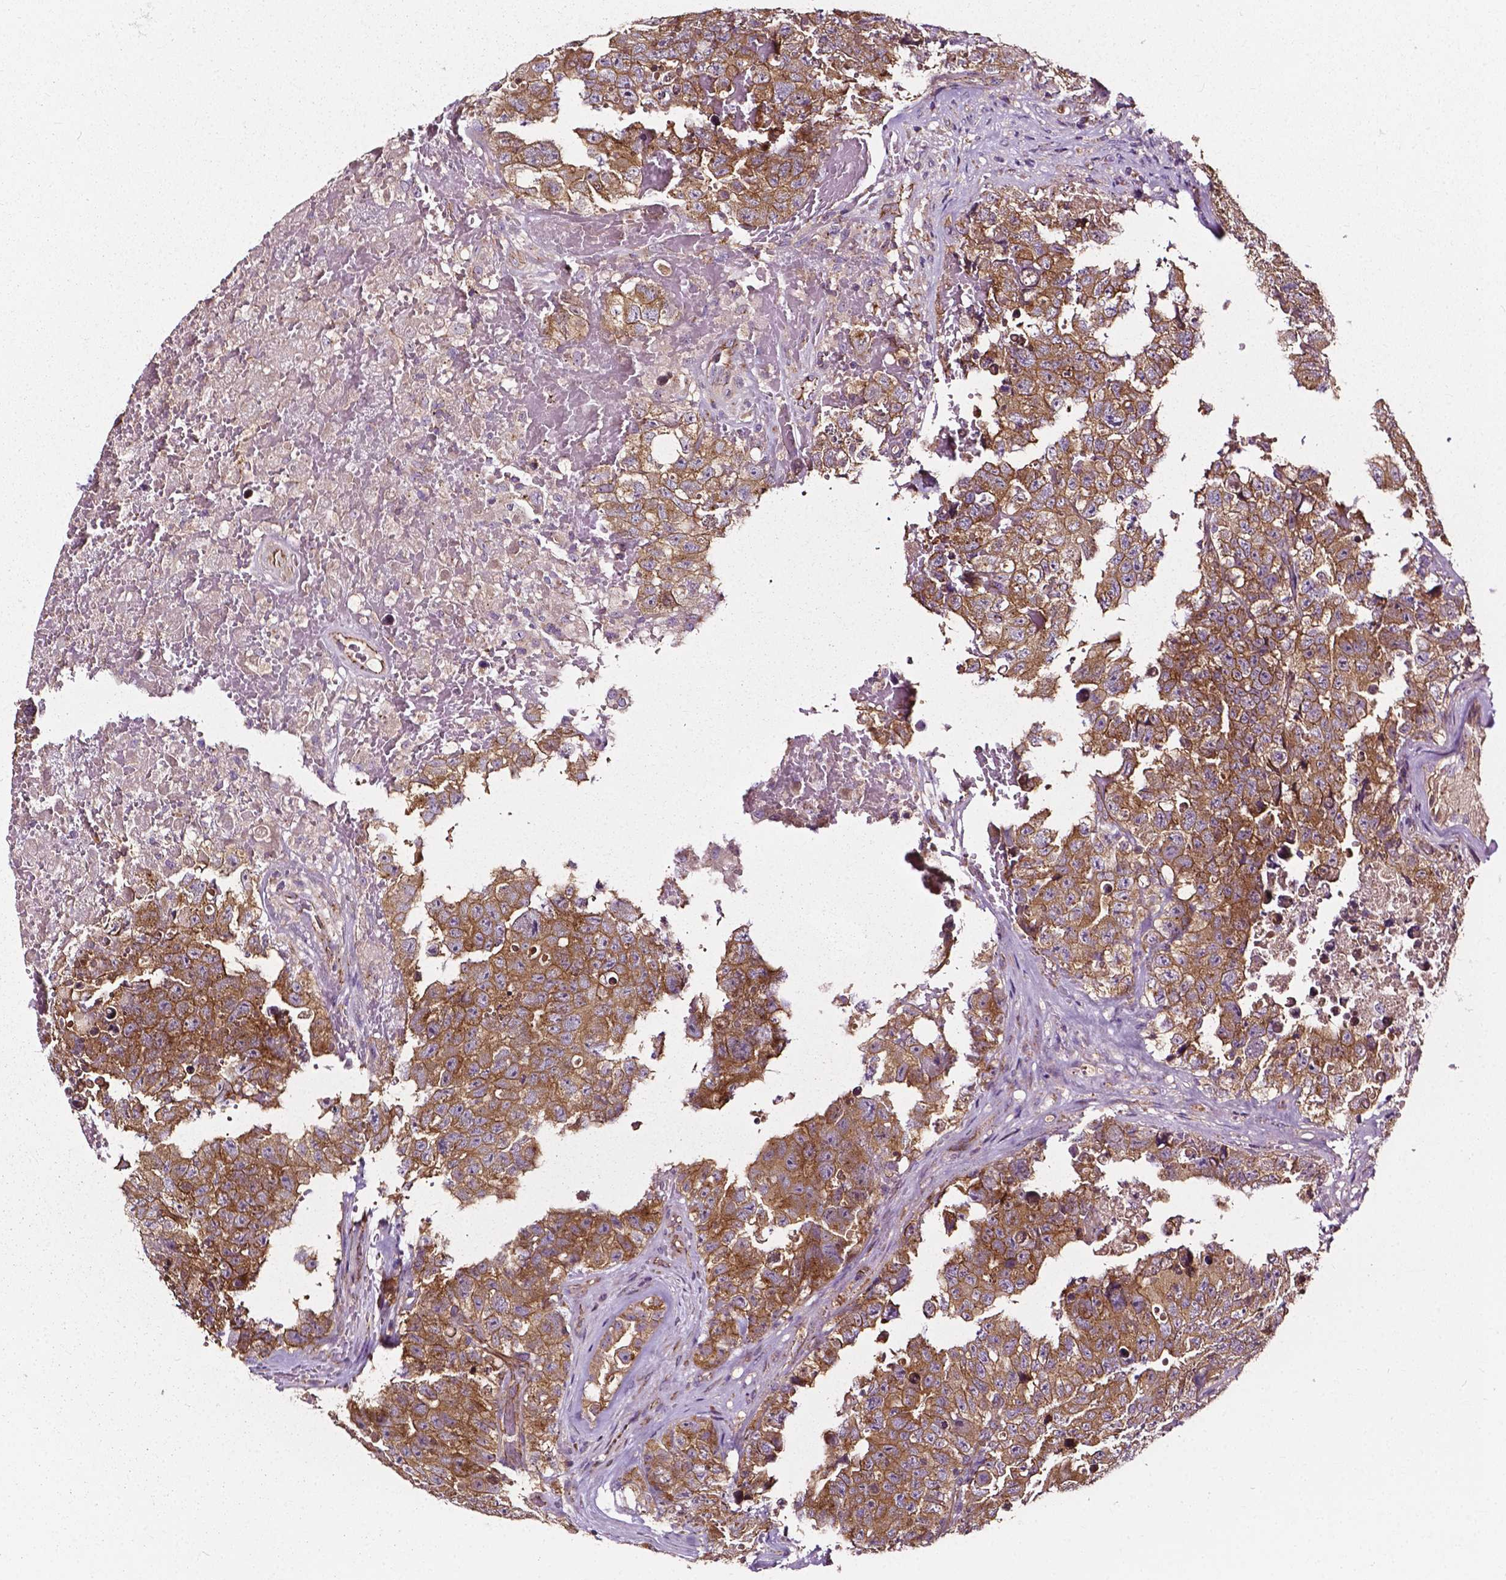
{"staining": {"intensity": "moderate", "quantity": ">75%", "location": "cytoplasmic/membranous"}, "tissue": "testis cancer", "cell_type": "Tumor cells", "image_type": "cancer", "snomed": [{"axis": "morphology", "description": "Carcinoma, Embryonal, NOS"}, {"axis": "topography", "description": "Testis"}], "caption": "DAB immunohistochemical staining of testis cancer shows moderate cytoplasmic/membranous protein expression in approximately >75% of tumor cells. (Brightfield microscopy of DAB IHC at high magnification).", "gene": "ATG16L1", "patient": {"sex": "male", "age": 18}}